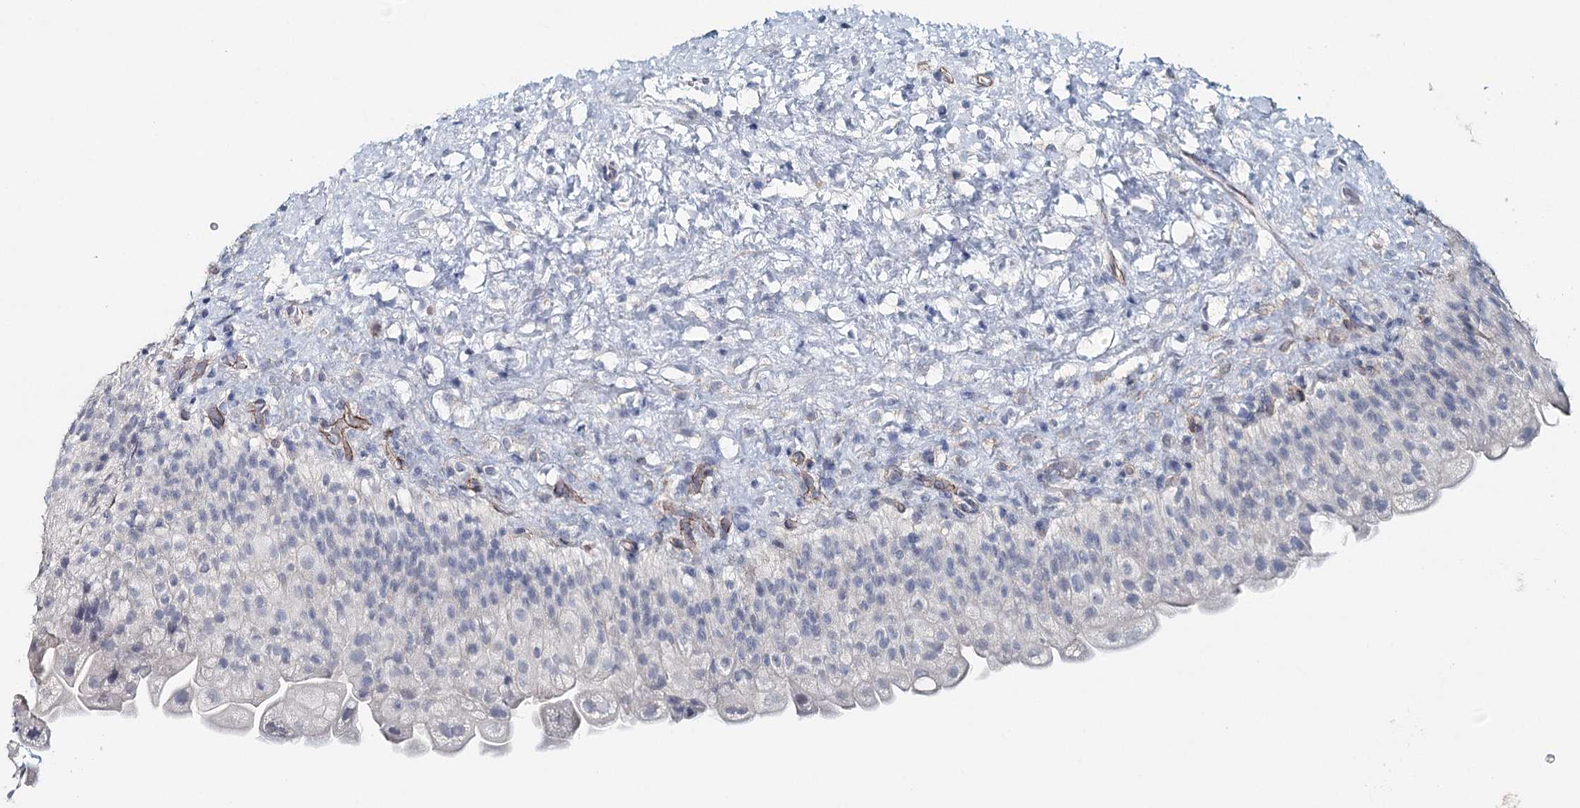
{"staining": {"intensity": "negative", "quantity": "none", "location": "none"}, "tissue": "urinary bladder", "cell_type": "Urothelial cells", "image_type": "normal", "snomed": [{"axis": "morphology", "description": "Normal tissue, NOS"}, {"axis": "topography", "description": "Urinary bladder"}], "caption": "Photomicrograph shows no protein staining in urothelial cells of benign urinary bladder. (Brightfield microscopy of DAB (3,3'-diaminobenzidine) immunohistochemistry (IHC) at high magnification).", "gene": "SYNPO", "patient": {"sex": "female", "age": 27}}